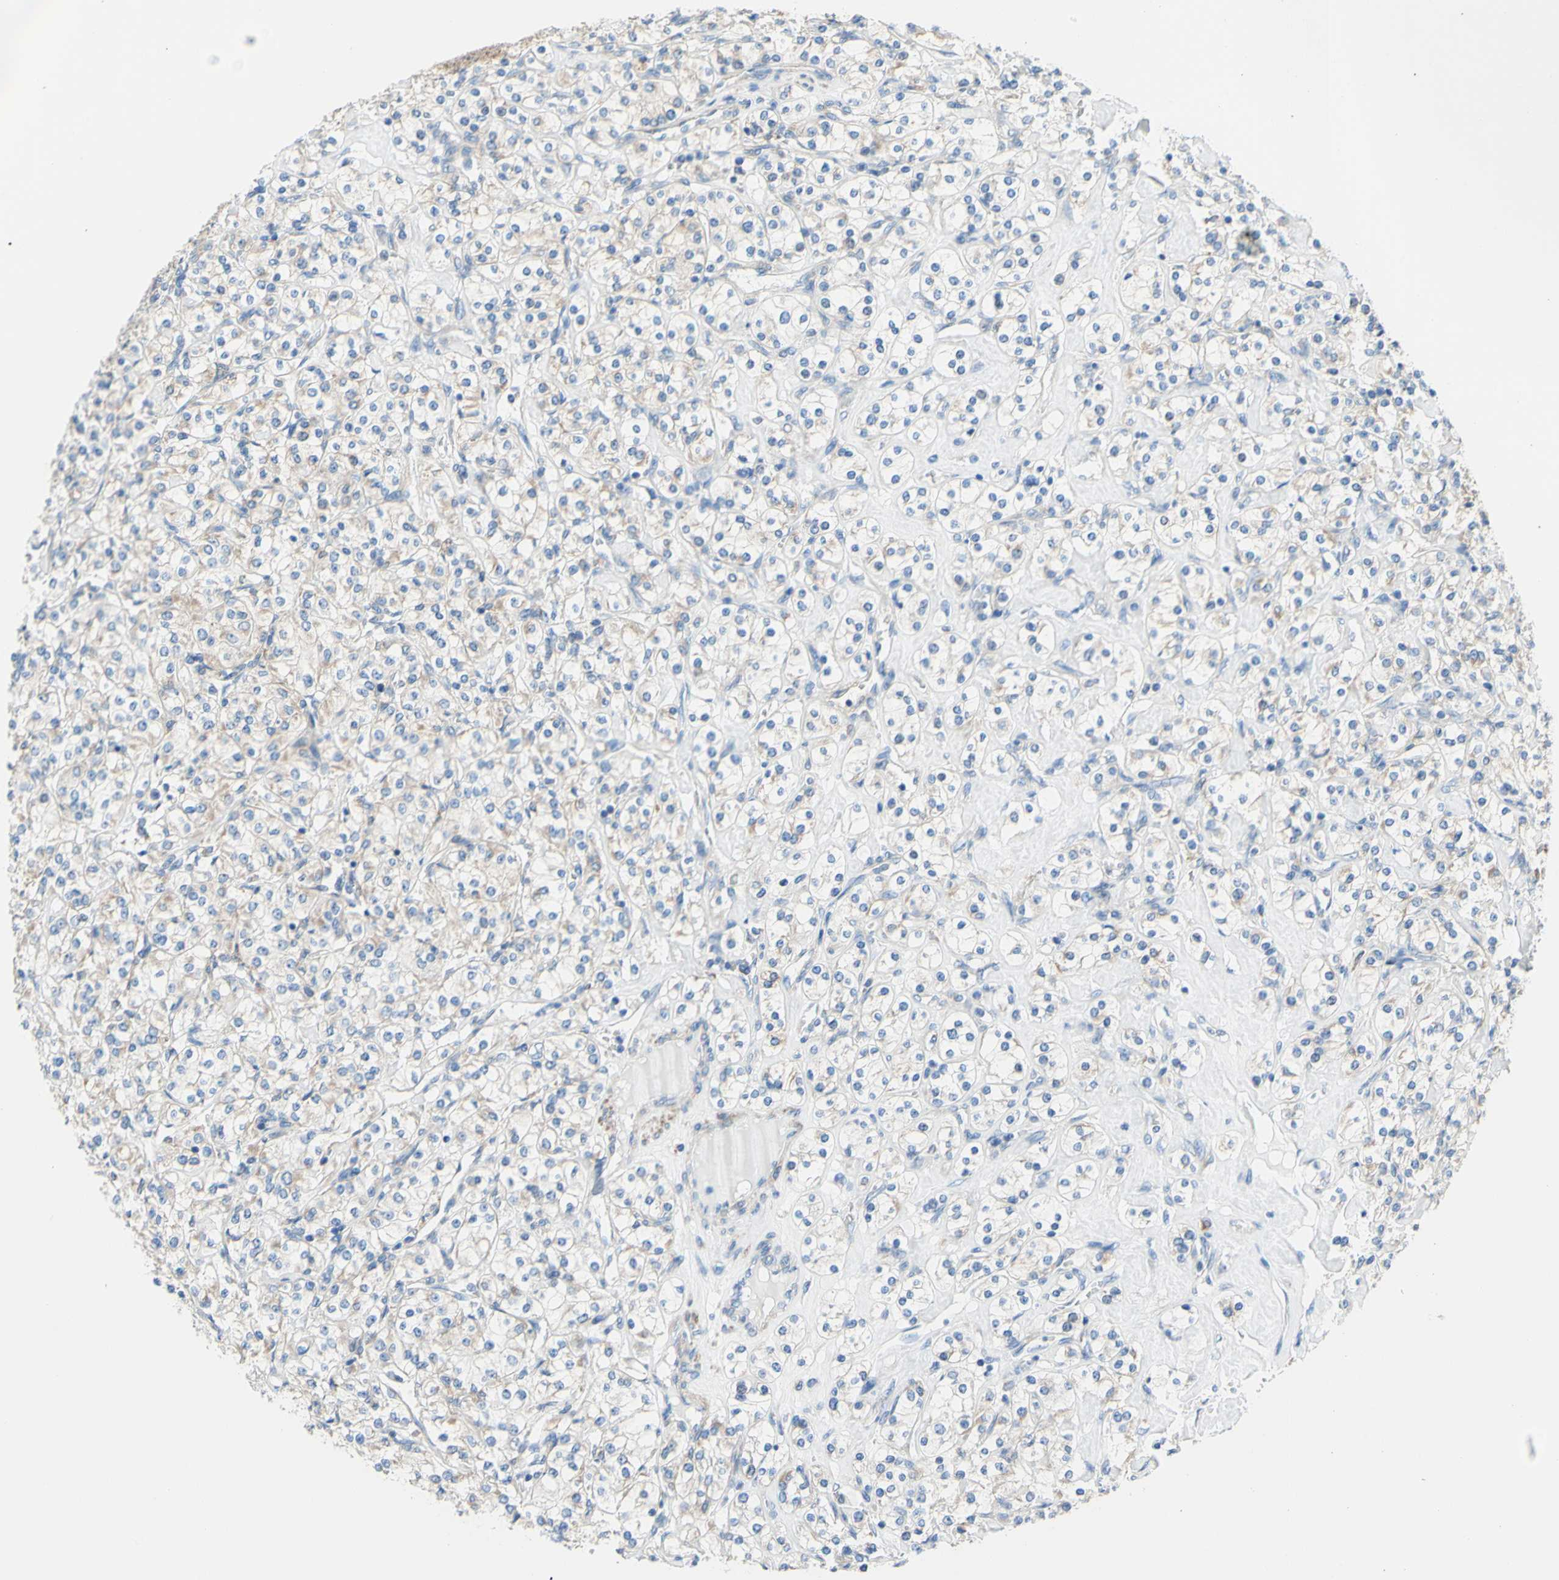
{"staining": {"intensity": "weak", "quantity": "<25%", "location": "cytoplasmic/membranous"}, "tissue": "renal cancer", "cell_type": "Tumor cells", "image_type": "cancer", "snomed": [{"axis": "morphology", "description": "Adenocarcinoma, NOS"}, {"axis": "topography", "description": "Kidney"}], "caption": "IHC photomicrograph of renal cancer (adenocarcinoma) stained for a protein (brown), which demonstrates no expression in tumor cells.", "gene": "RETREG2", "patient": {"sex": "male", "age": 77}}